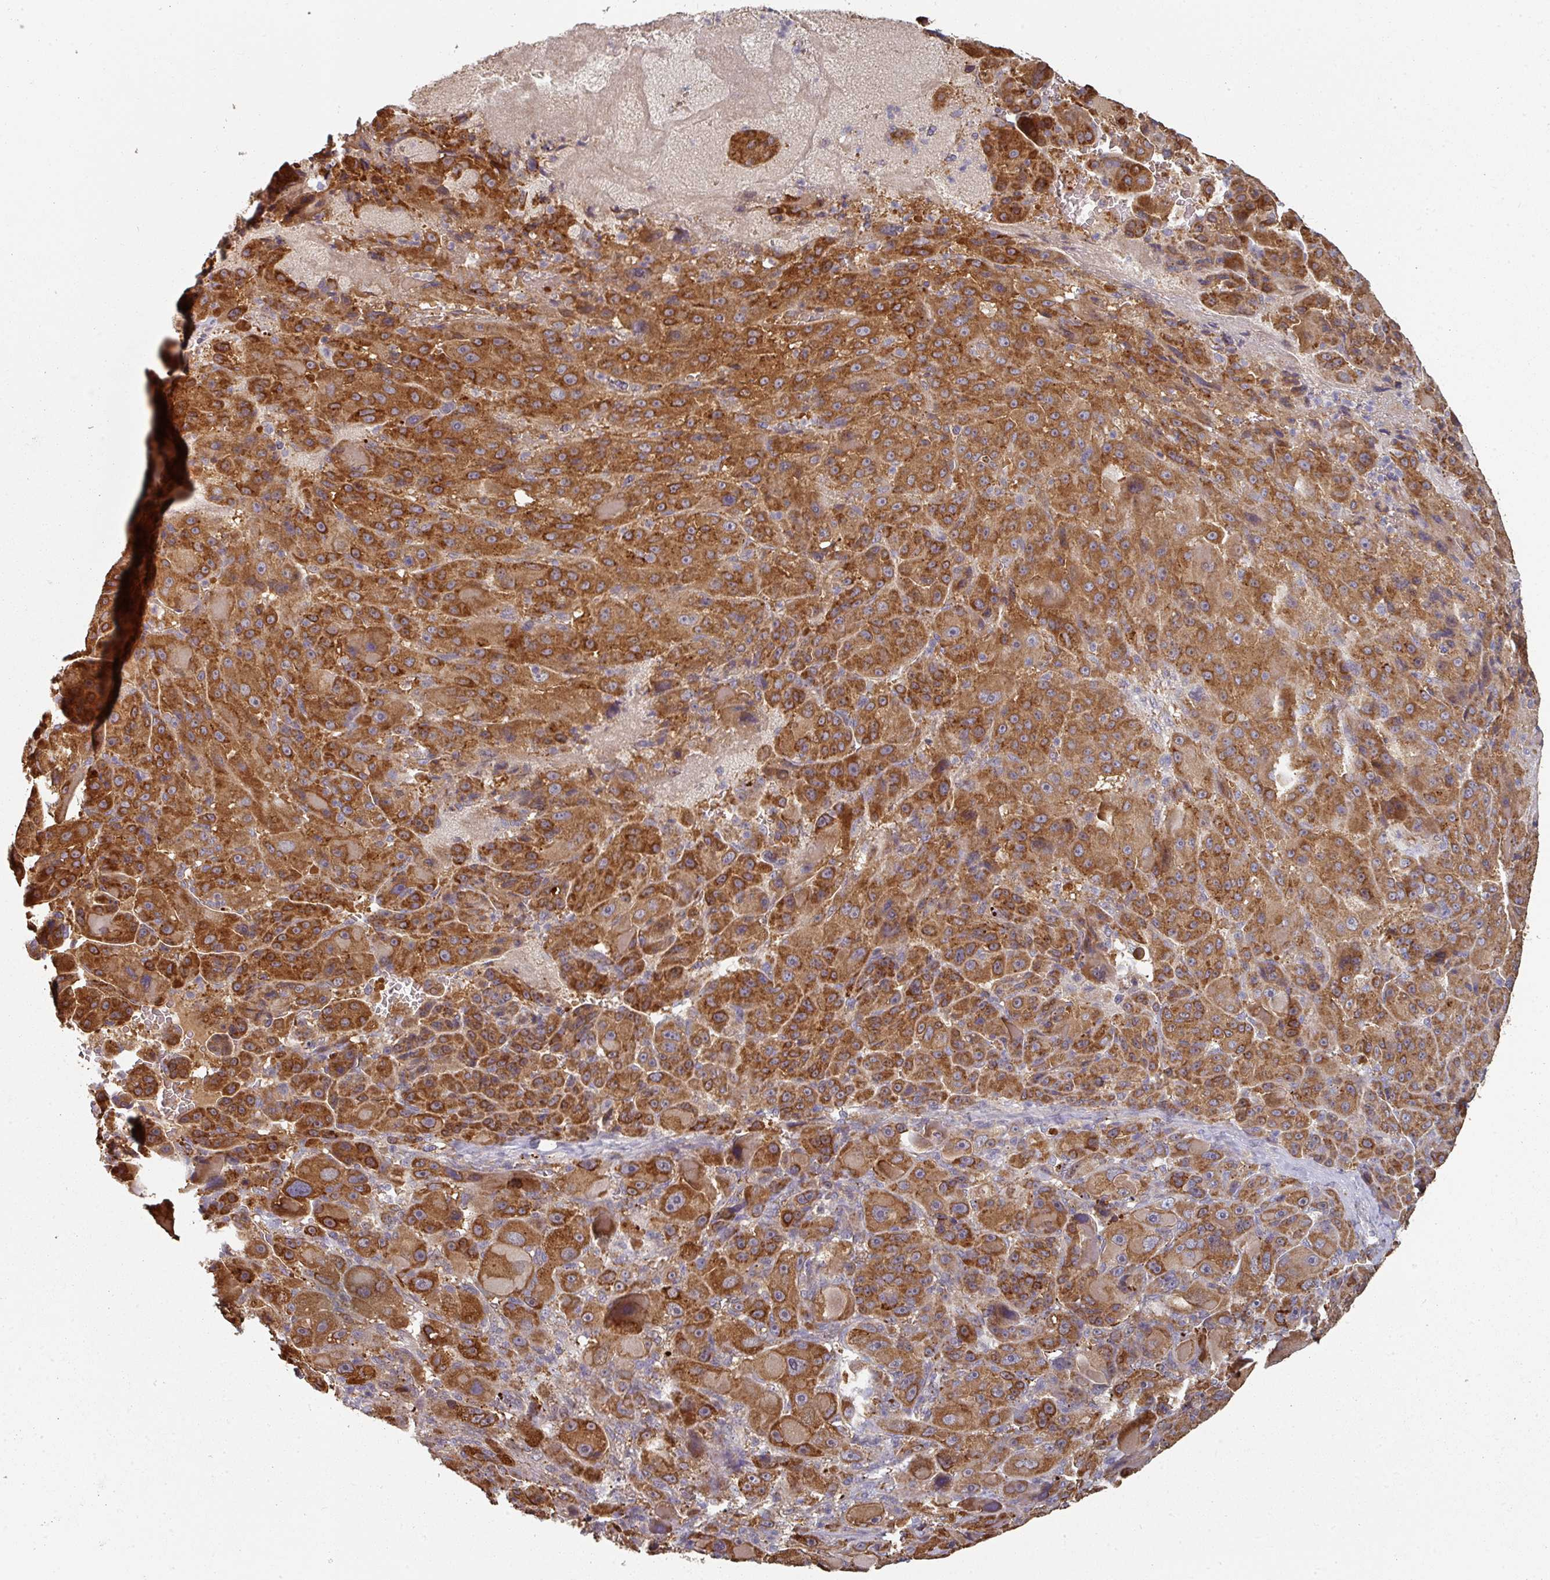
{"staining": {"intensity": "strong", "quantity": ">75%", "location": "cytoplasmic/membranous"}, "tissue": "liver cancer", "cell_type": "Tumor cells", "image_type": "cancer", "snomed": [{"axis": "morphology", "description": "Carcinoma, Hepatocellular, NOS"}, {"axis": "topography", "description": "Liver"}], "caption": "High-magnification brightfield microscopy of hepatocellular carcinoma (liver) stained with DAB (3,3'-diaminobenzidine) (brown) and counterstained with hematoxylin (blue). tumor cells exhibit strong cytoplasmic/membranous expression is present in approximately>75% of cells.", "gene": "EDEM2", "patient": {"sex": "male", "age": 76}}